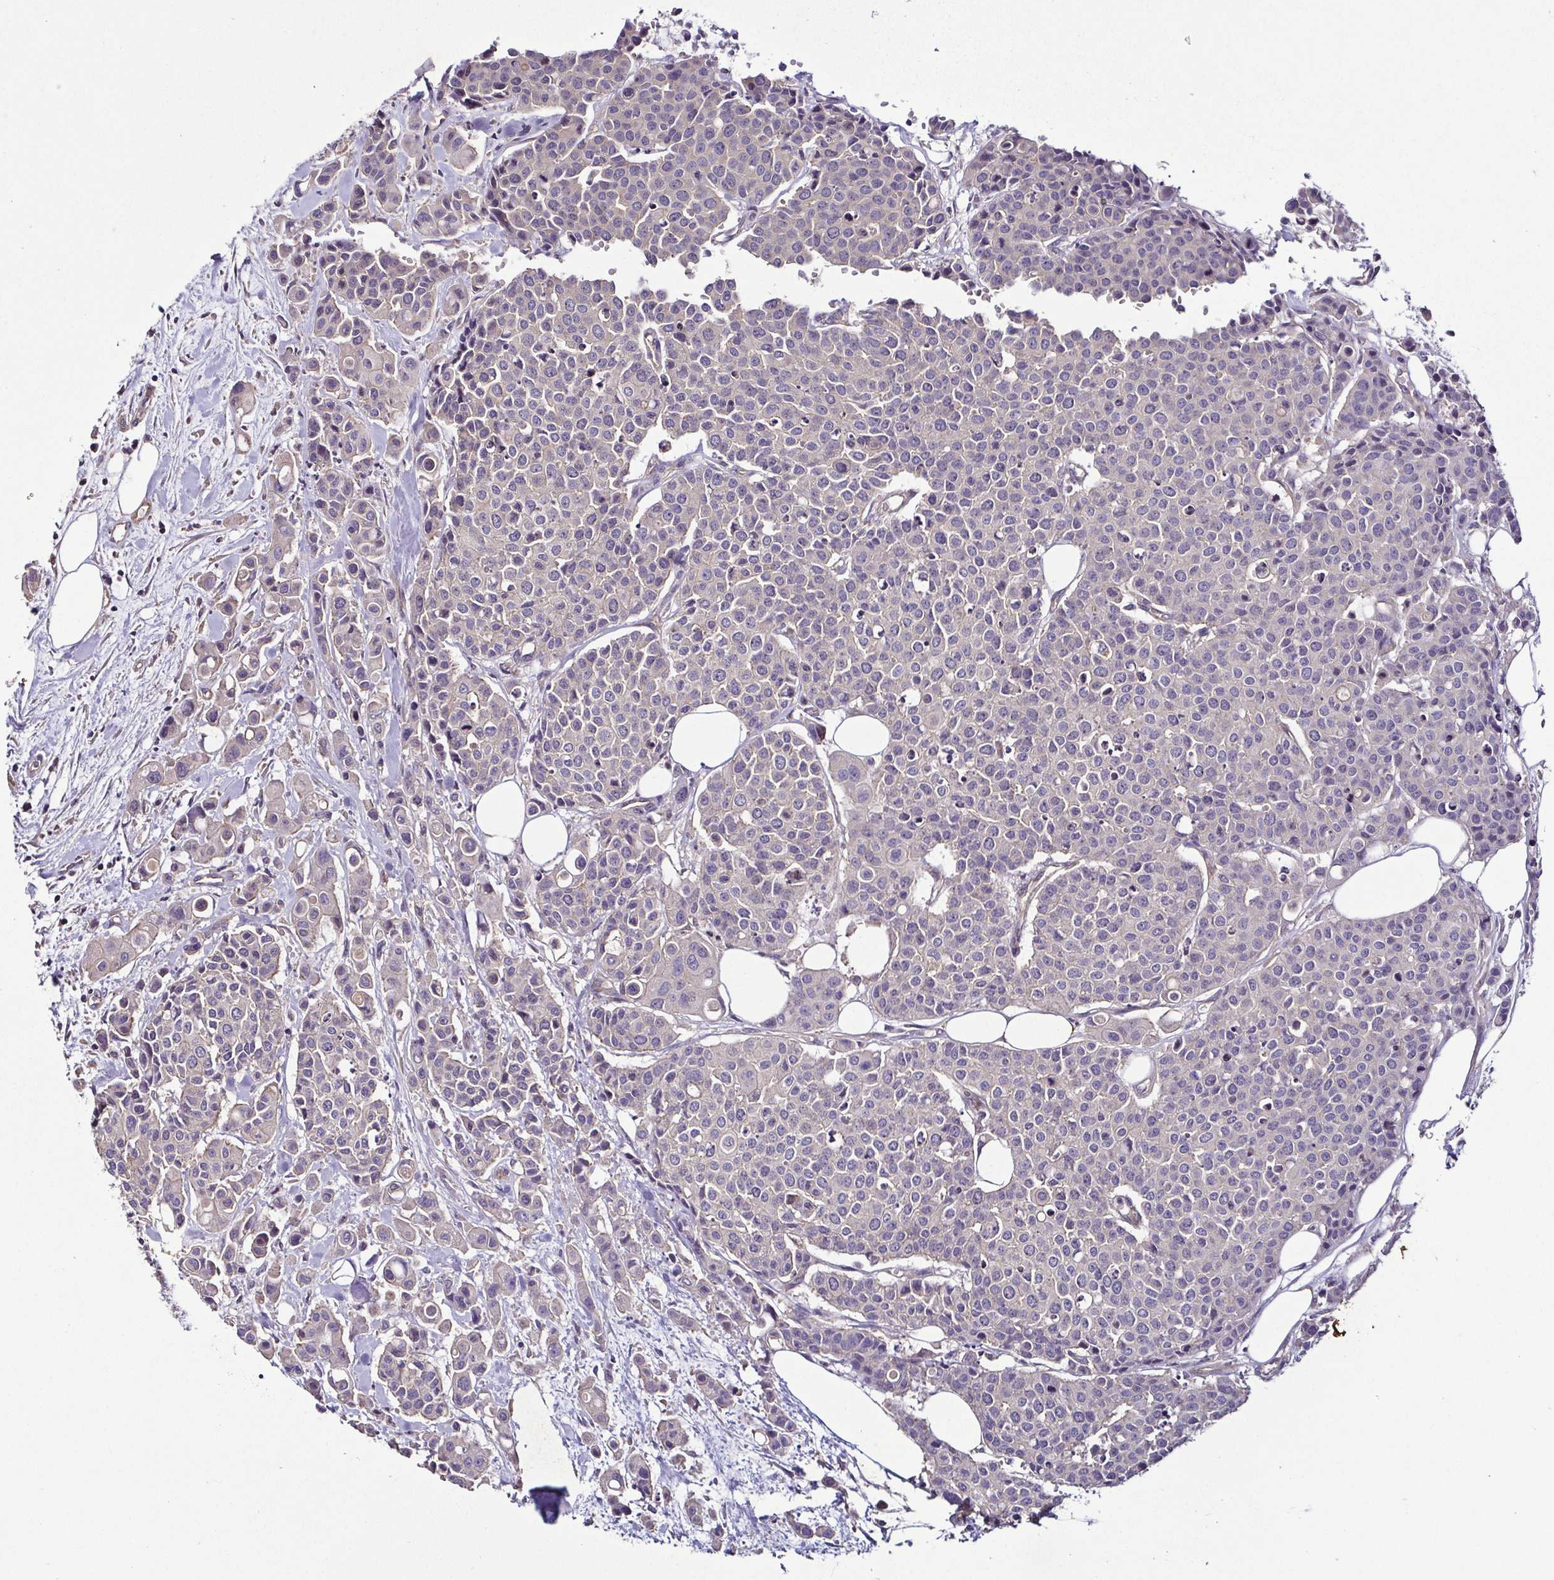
{"staining": {"intensity": "negative", "quantity": "none", "location": "none"}, "tissue": "carcinoid", "cell_type": "Tumor cells", "image_type": "cancer", "snomed": [{"axis": "morphology", "description": "Carcinoid, malignant, NOS"}, {"axis": "topography", "description": "Colon"}], "caption": "Carcinoid stained for a protein using immunohistochemistry (IHC) displays no staining tumor cells.", "gene": "LMOD2", "patient": {"sex": "male", "age": 81}}